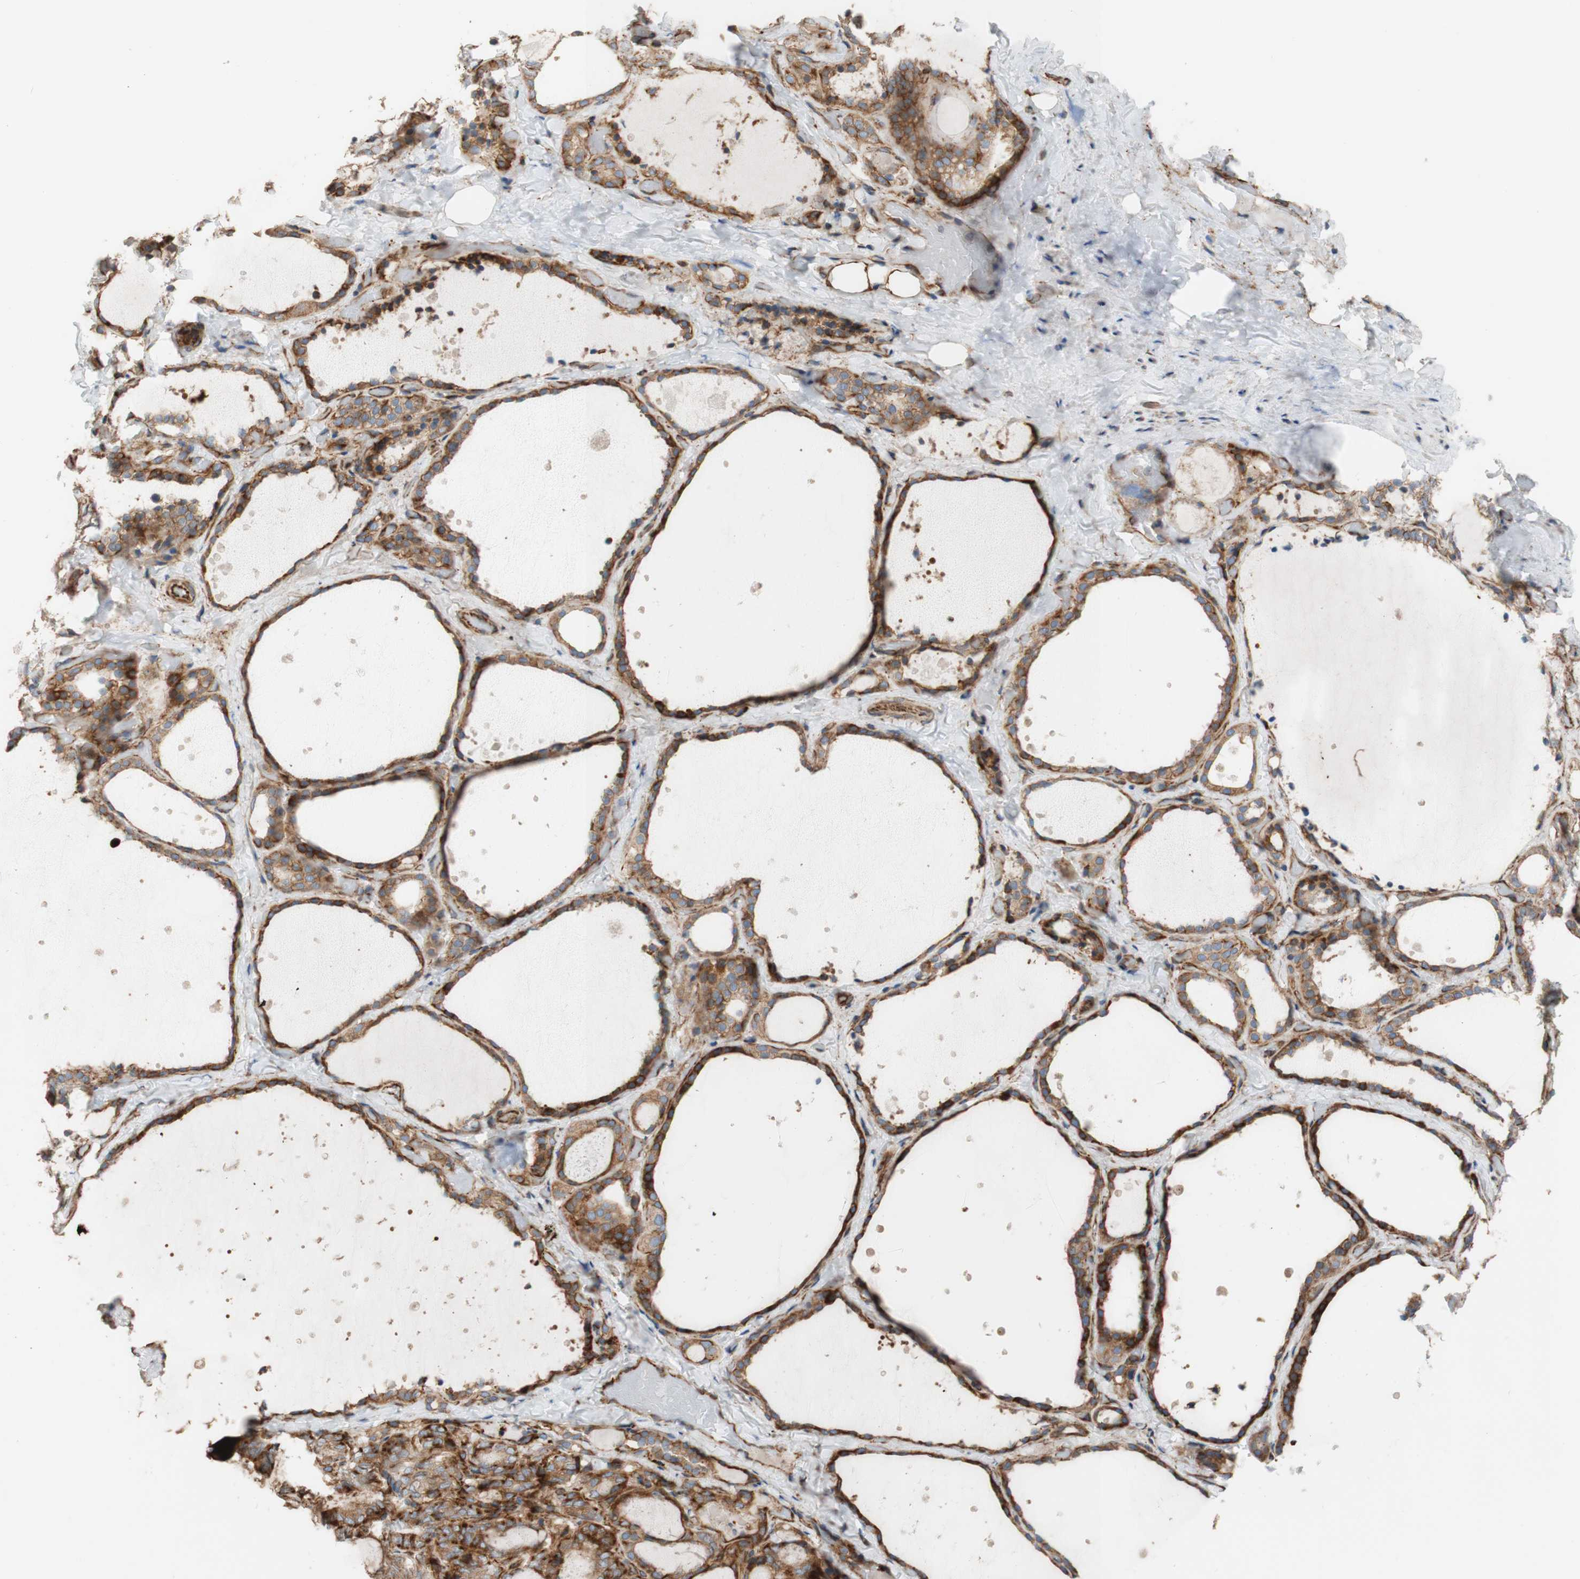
{"staining": {"intensity": "moderate", "quantity": ">75%", "location": "cytoplasmic/membranous"}, "tissue": "thyroid gland", "cell_type": "Glandular cells", "image_type": "normal", "snomed": [{"axis": "morphology", "description": "Normal tissue, NOS"}, {"axis": "topography", "description": "Thyroid gland"}], "caption": "Glandular cells exhibit moderate cytoplasmic/membranous expression in approximately >75% of cells in normal thyroid gland. The staining was performed using DAB to visualize the protein expression in brown, while the nuclei were stained in blue with hematoxylin (Magnification: 20x).", "gene": "C1orf43", "patient": {"sex": "female", "age": 44}}